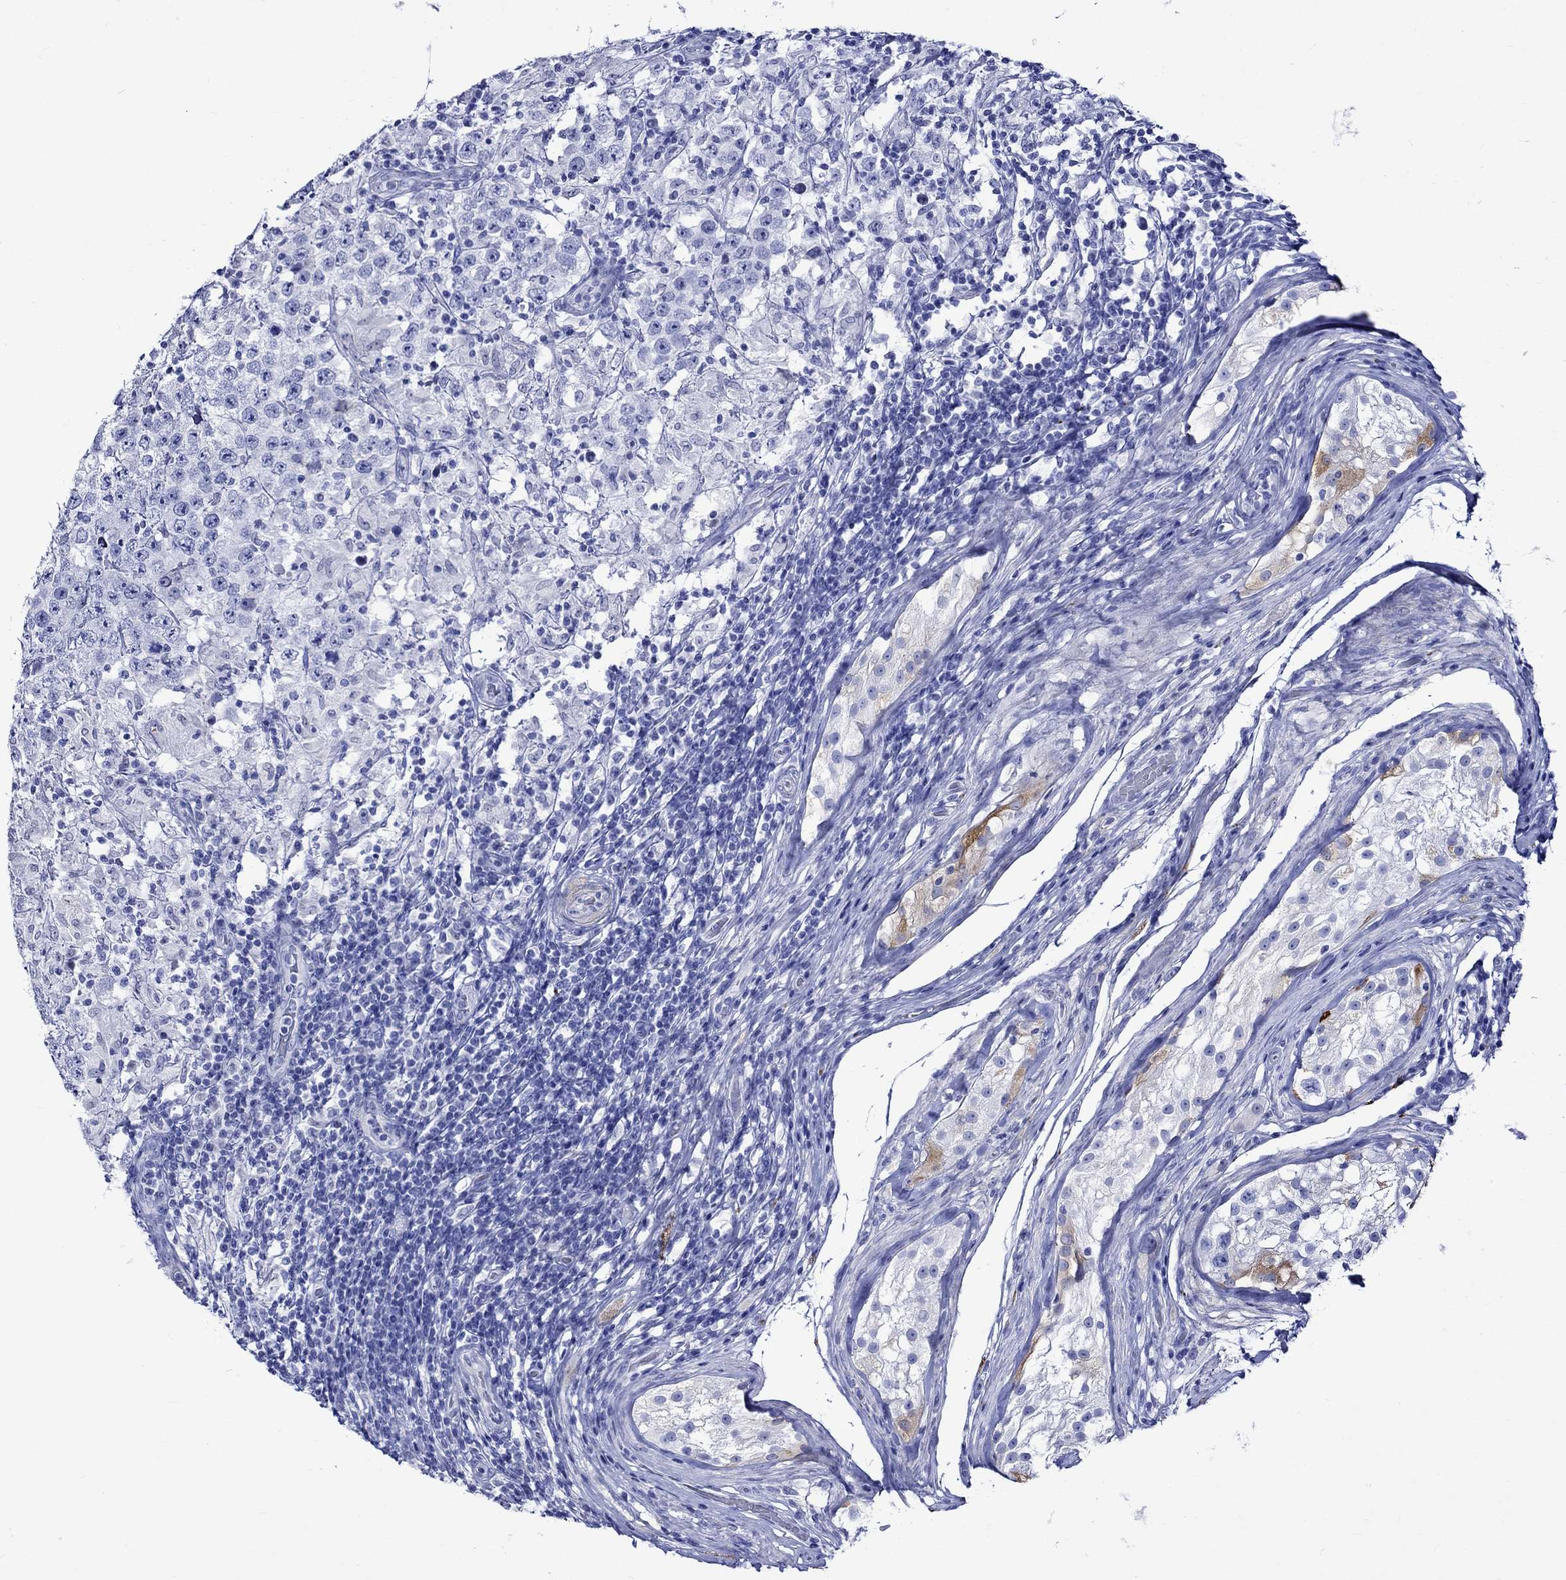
{"staining": {"intensity": "negative", "quantity": "none", "location": "none"}, "tissue": "testis cancer", "cell_type": "Tumor cells", "image_type": "cancer", "snomed": [{"axis": "morphology", "description": "Seminoma, NOS"}, {"axis": "morphology", "description": "Carcinoma, Embryonal, NOS"}, {"axis": "topography", "description": "Testis"}], "caption": "Embryonal carcinoma (testis) stained for a protein using IHC exhibits no positivity tumor cells.", "gene": "CRYAB", "patient": {"sex": "male", "age": 41}}